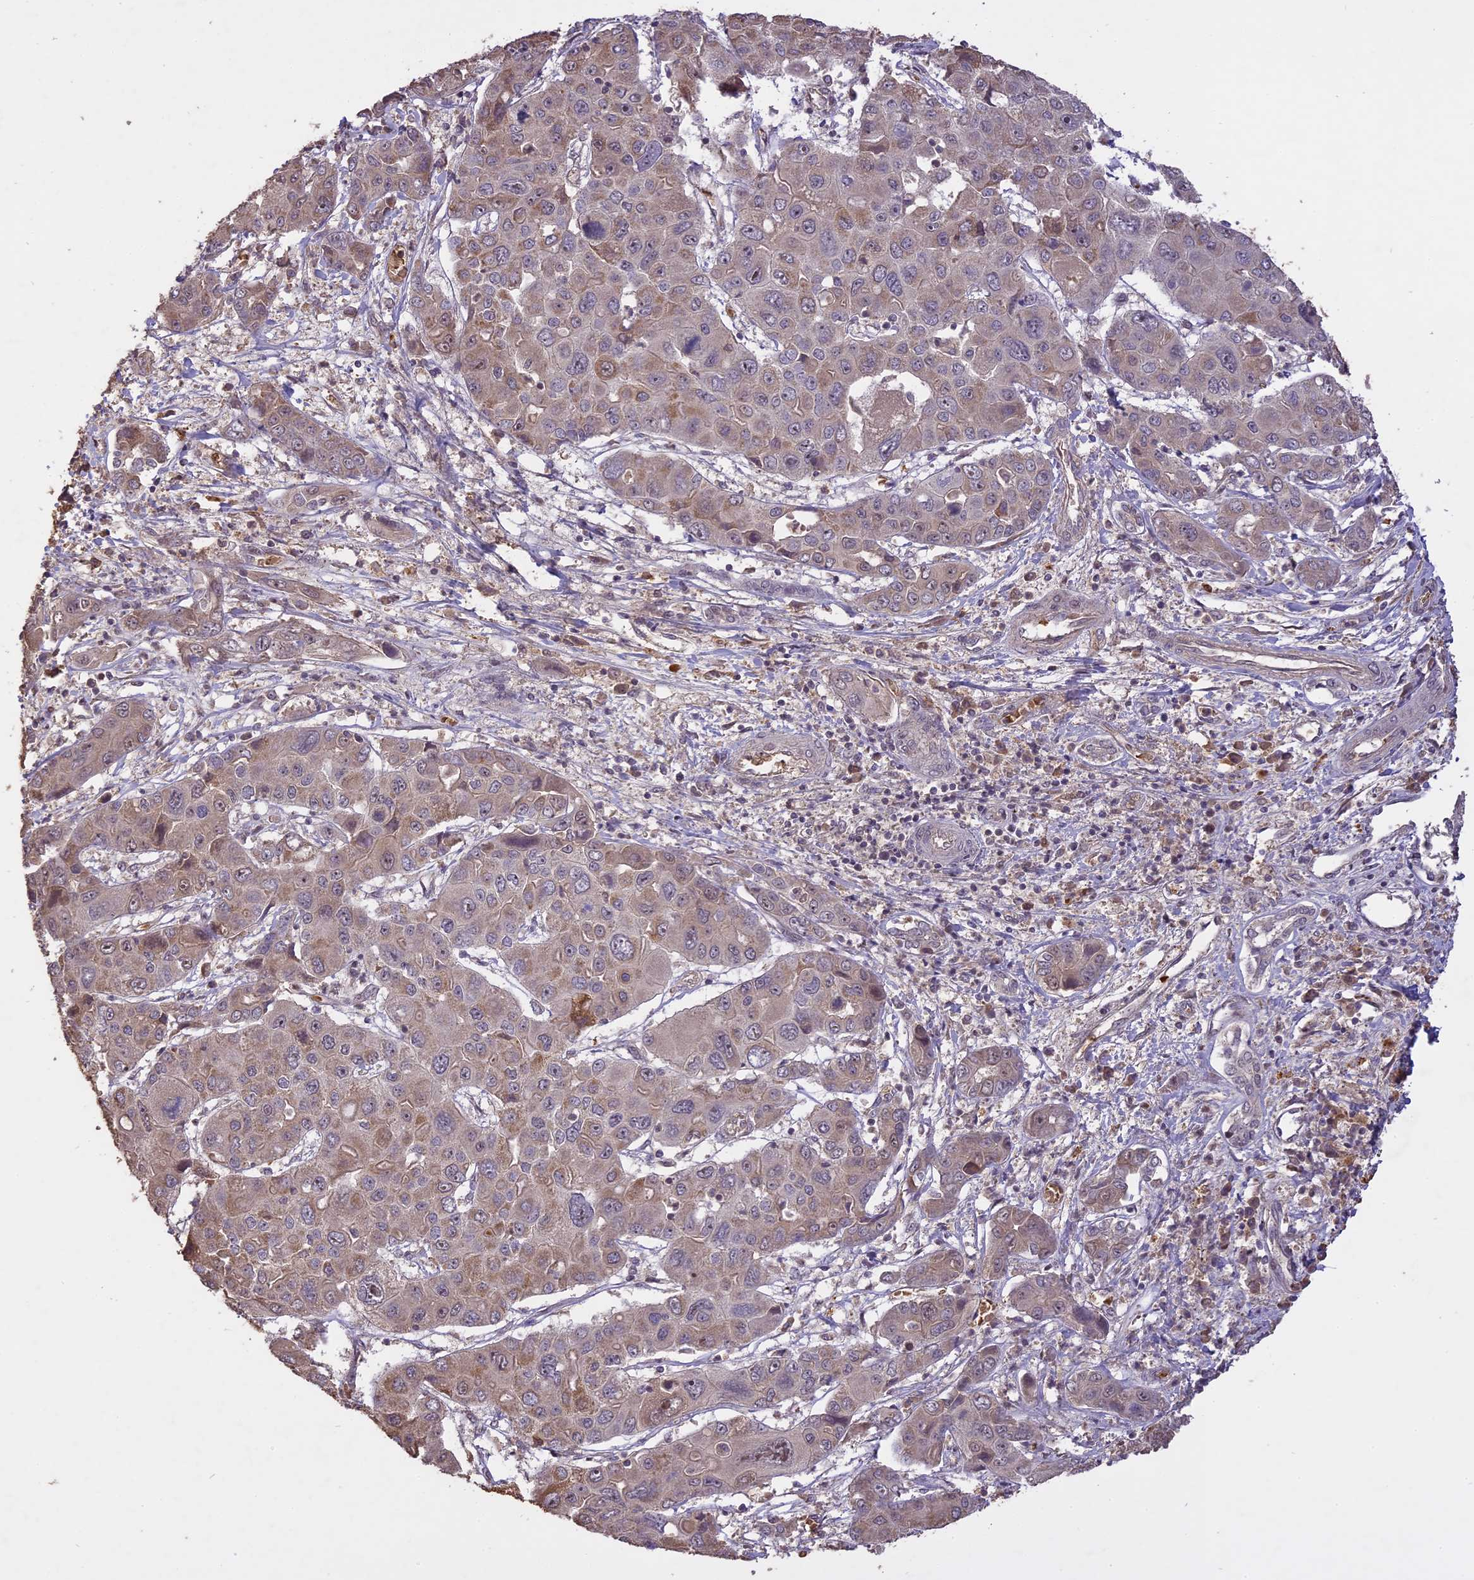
{"staining": {"intensity": "moderate", "quantity": "<25%", "location": "cytoplasmic/membranous,nuclear"}, "tissue": "liver cancer", "cell_type": "Tumor cells", "image_type": "cancer", "snomed": [{"axis": "morphology", "description": "Cholangiocarcinoma"}, {"axis": "topography", "description": "Liver"}], "caption": "Approximately <25% of tumor cells in liver cancer exhibit moderate cytoplasmic/membranous and nuclear protein positivity as visualized by brown immunohistochemical staining.", "gene": "TIGD7", "patient": {"sex": "male", "age": 67}}